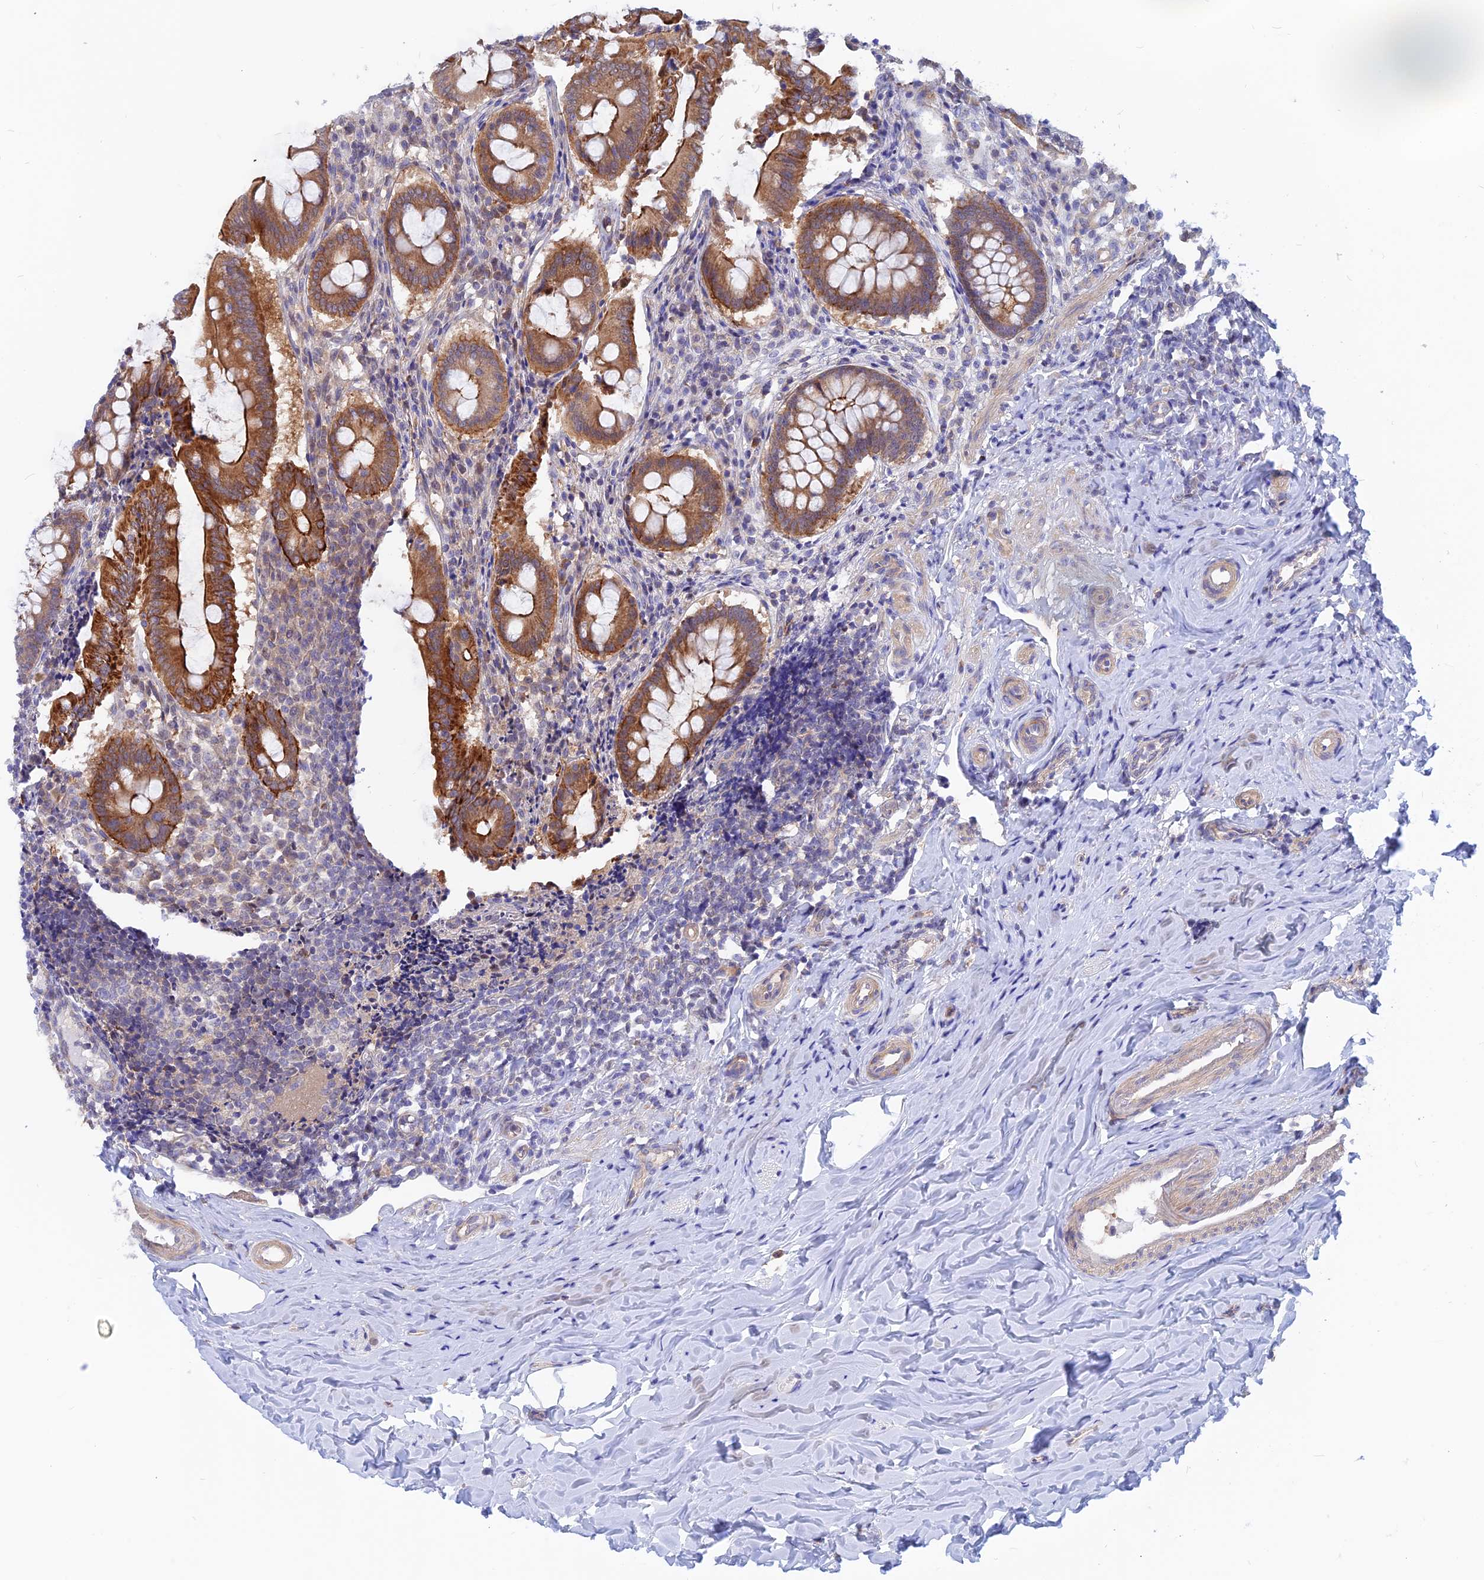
{"staining": {"intensity": "strong", "quantity": ">75%", "location": "cytoplasmic/membranous"}, "tissue": "appendix", "cell_type": "Glandular cells", "image_type": "normal", "snomed": [{"axis": "morphology", "description": "Normal tissue, NOS"}, {"axis": "topography", "description": "Appendix"}], "caption": "Normal appendix exhibits strong cytoplasmic/membranous staining in approximately >75% of glandular cells.", "gene": "DNAJC16", "patient": {"sex": "female", "age": 33}}